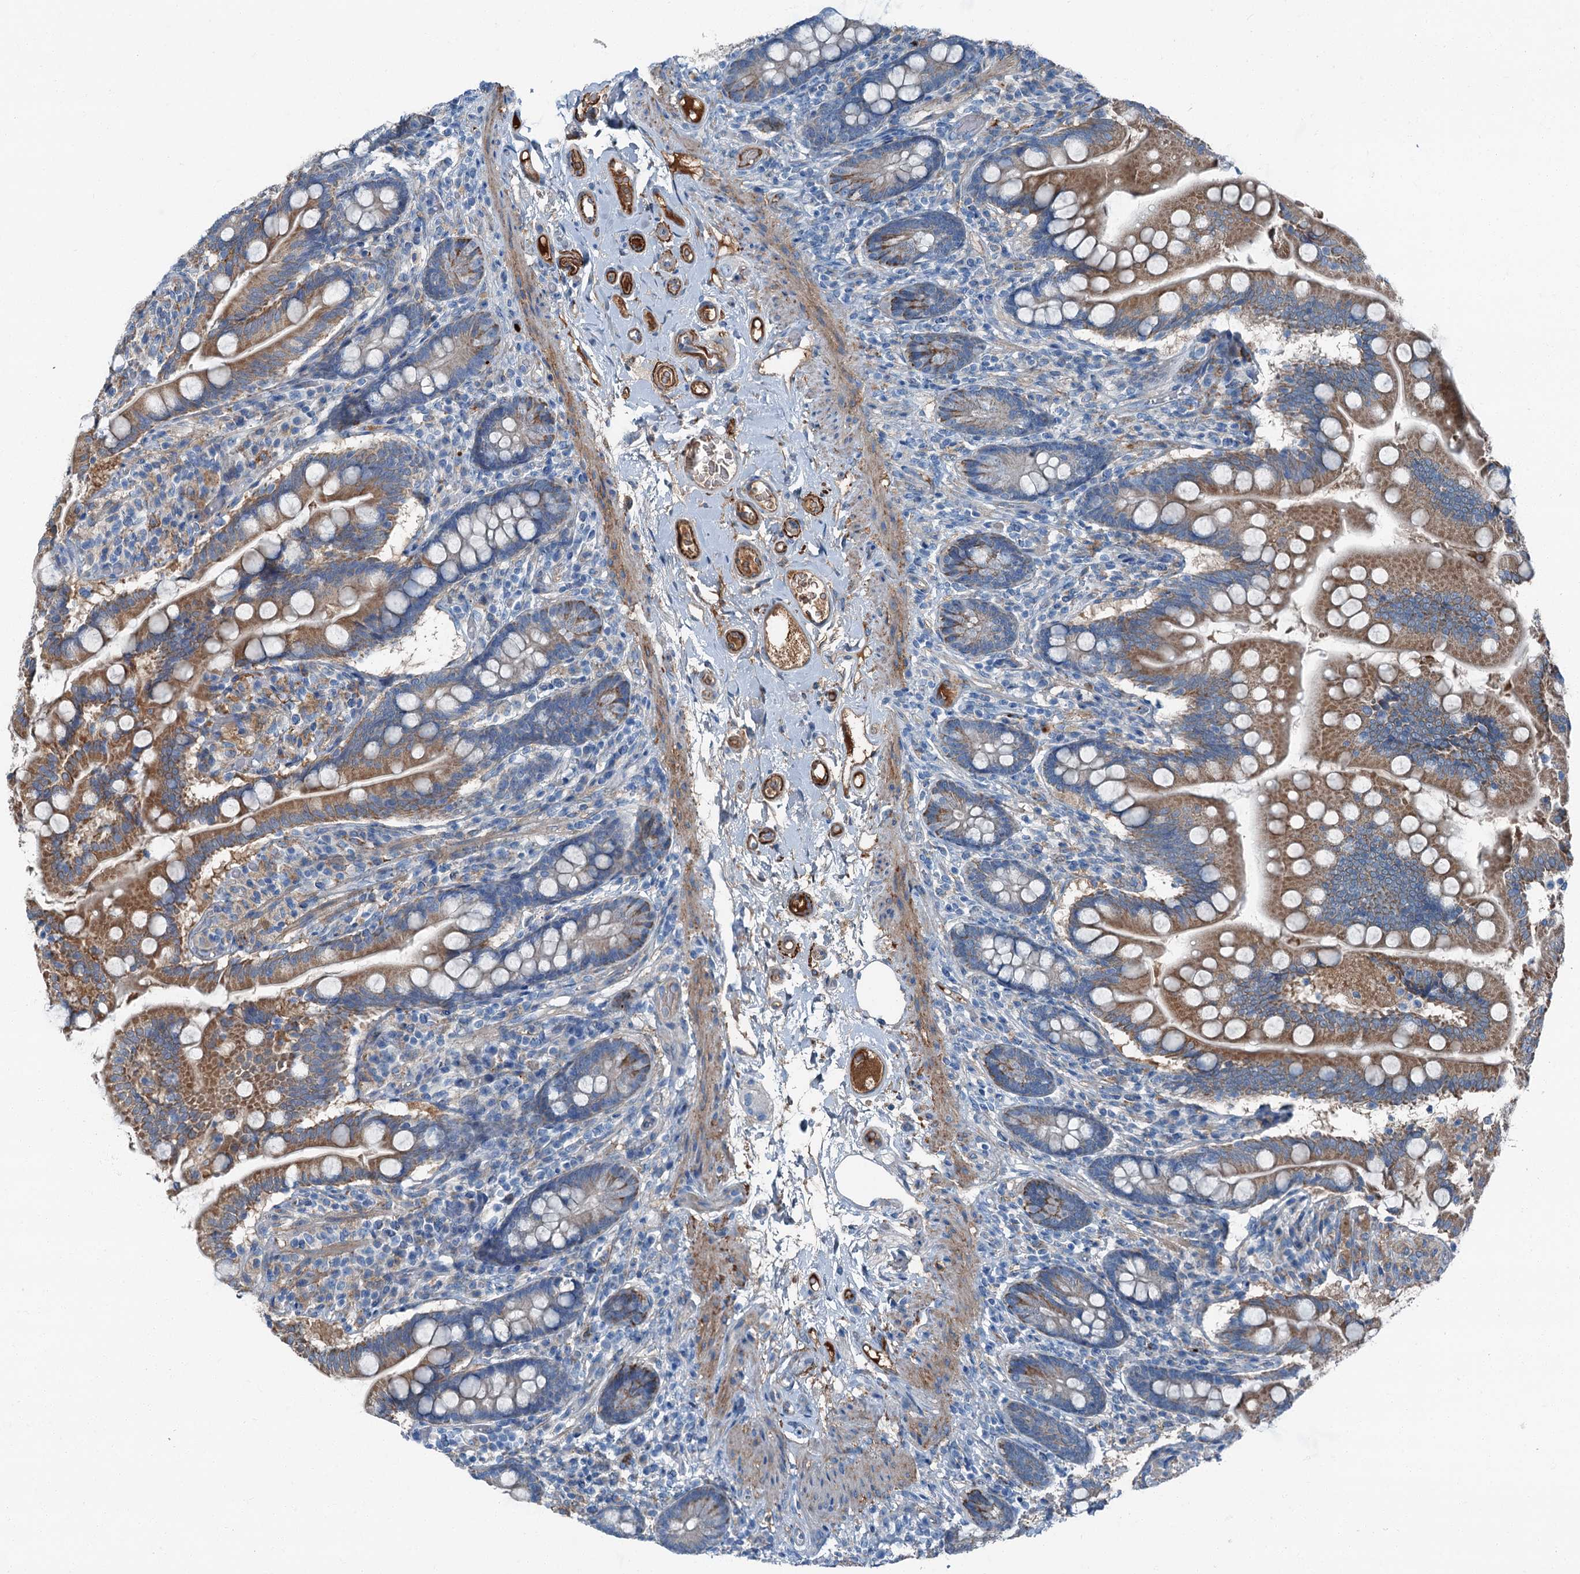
{"staining": {"intensity": "moderate", "quantity": "25%-75%", "location": "cytoplasmic/membranous"}, "tissue": "small intestine", "cell_type": "Glandular cells", "image_type": "normal", "snomed": [{"axis": "morphology", "description": "Normal tissue, NOS"}, {"axis": "topography", "description": "Small intestine"}], "caption": "Protein staining reveals moderate cytoplasmic/membranous positivity in about 25%-75% of glandular cells in normal small intestine. The staining was performed using DAB, with brown indicating positive protein expression. Nuclei are stained blue with hematoxylin.", "gene": "AXL", "patient": {"sex": "female", "age": 64}}